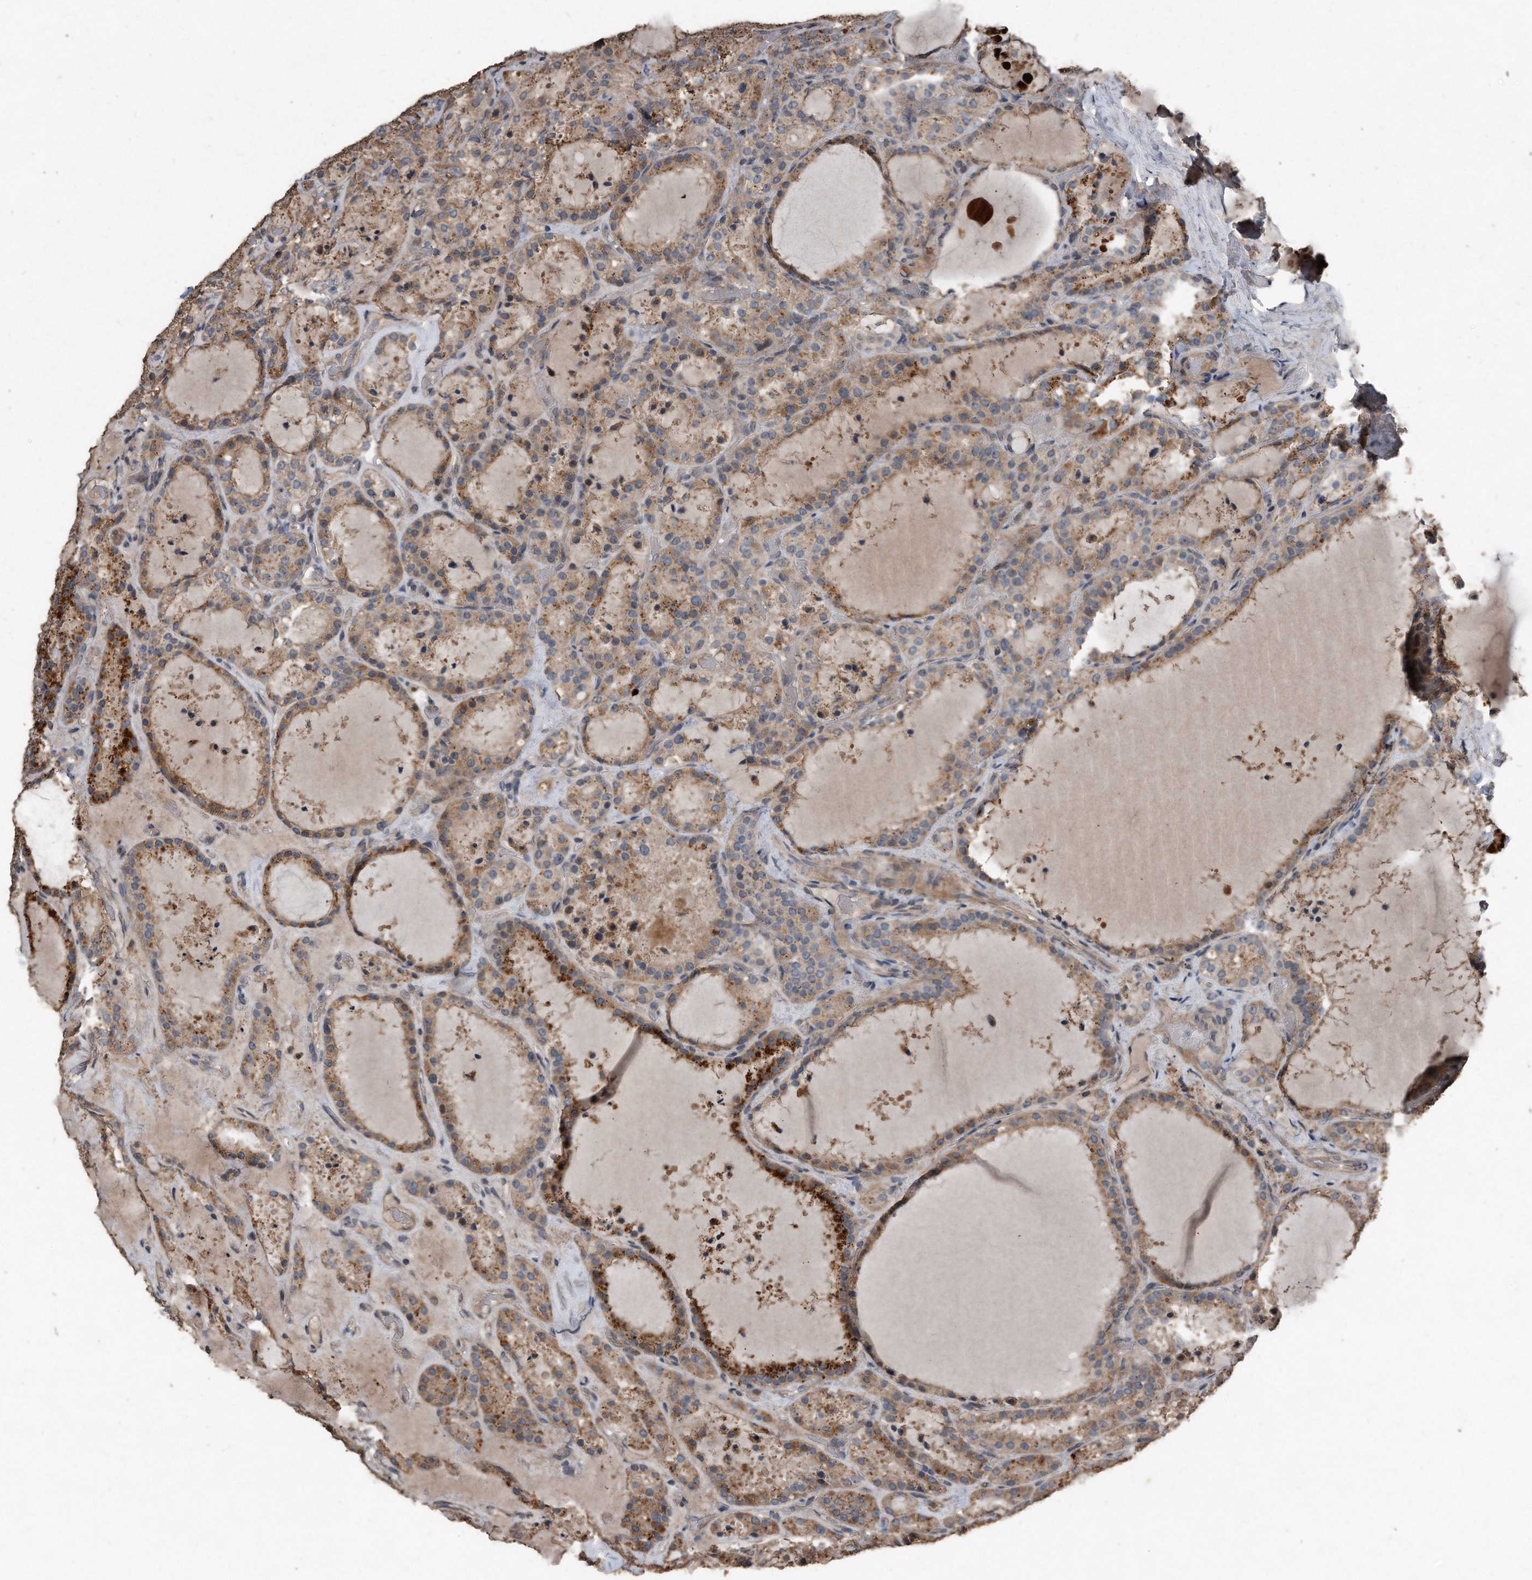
{"staining": {"intensity": "moderate", "quantity": "25%-75%", "location": "cytoplasmic/membranous"}, "tissue": "thyroid cancer", "cell_type": "Tumor cells", "image_type": "cancer", "snomed": [{"axis": "morphology", "description": "Papillary adenocarcinoma, NOS"}, {"axis": "topography", "description": "Thyroid gland"}], "caption": "Immunohistochemical staining of thyroid papillary adenocarcinoma shows medium levels of moderate cytoplasmic/membranous protein staining in about 25%-75% of tumor cells. Ihc stains the protein of interest in brown and the nuclei are stained blue.", "gene": "ANKRD10", "patient": {"sex": "male", "age": 77}}